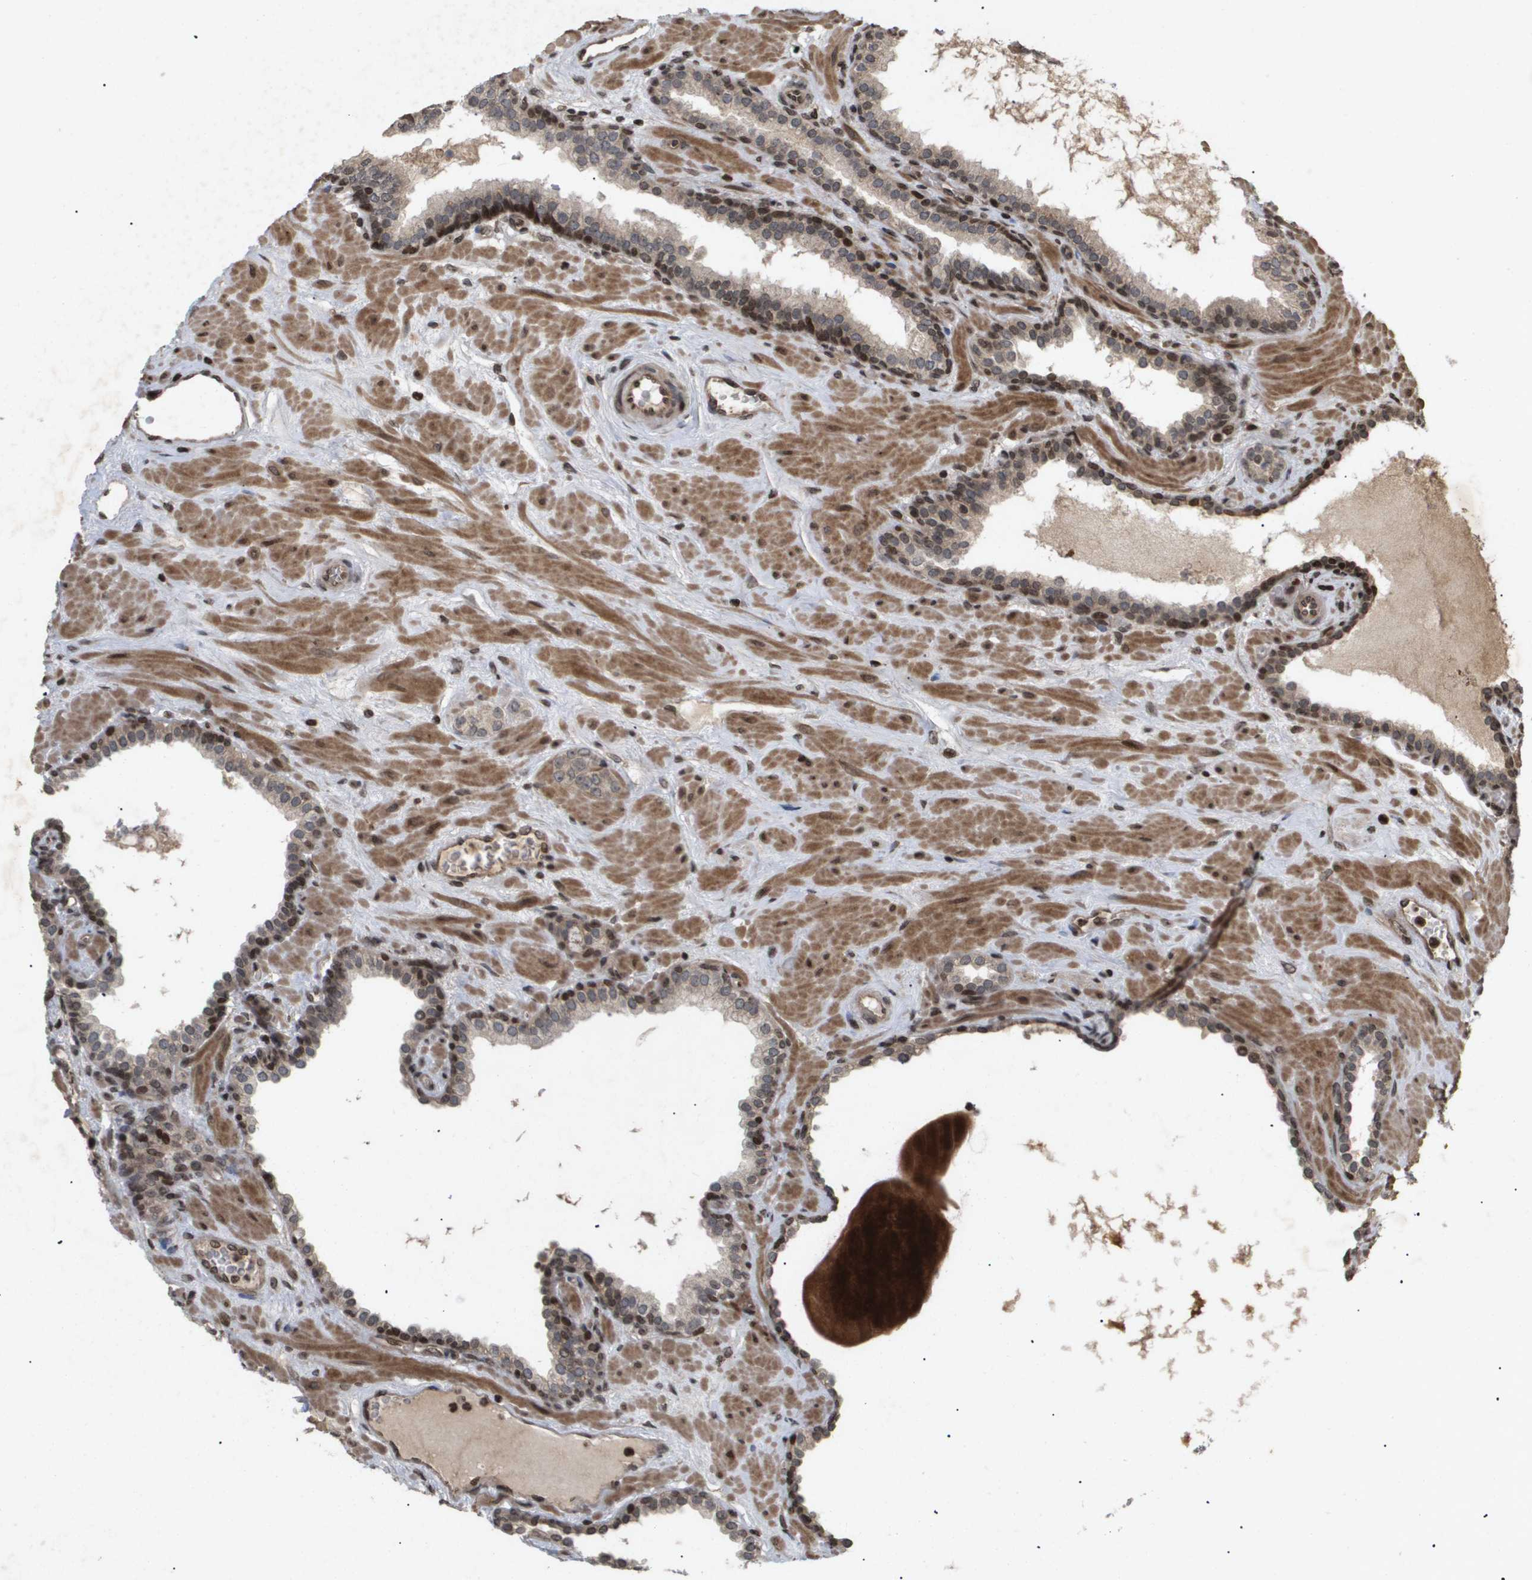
{"staining": {"intensity": "moderate", "quantity": "25%-75%", "location": "cytoplasmic/membranous,nuclear"}, "tissue": "prostate cancer", "cell_type": "Tumor cells", "image_type": "cancer", "snomed": [{"axis": "morphology", "description": "Adenocarcinoma, High grade"}, {"axis": "topography", "description": "Prostate"}], "caption": "The micrograph displays staining of prostate cancer, revealing moderate cytoplasmic/membranous and nuclear protein positivity (brown color) within tumor cells.", "gene": "HSPA6", "patient": {"sex": "male", "age": 64}}